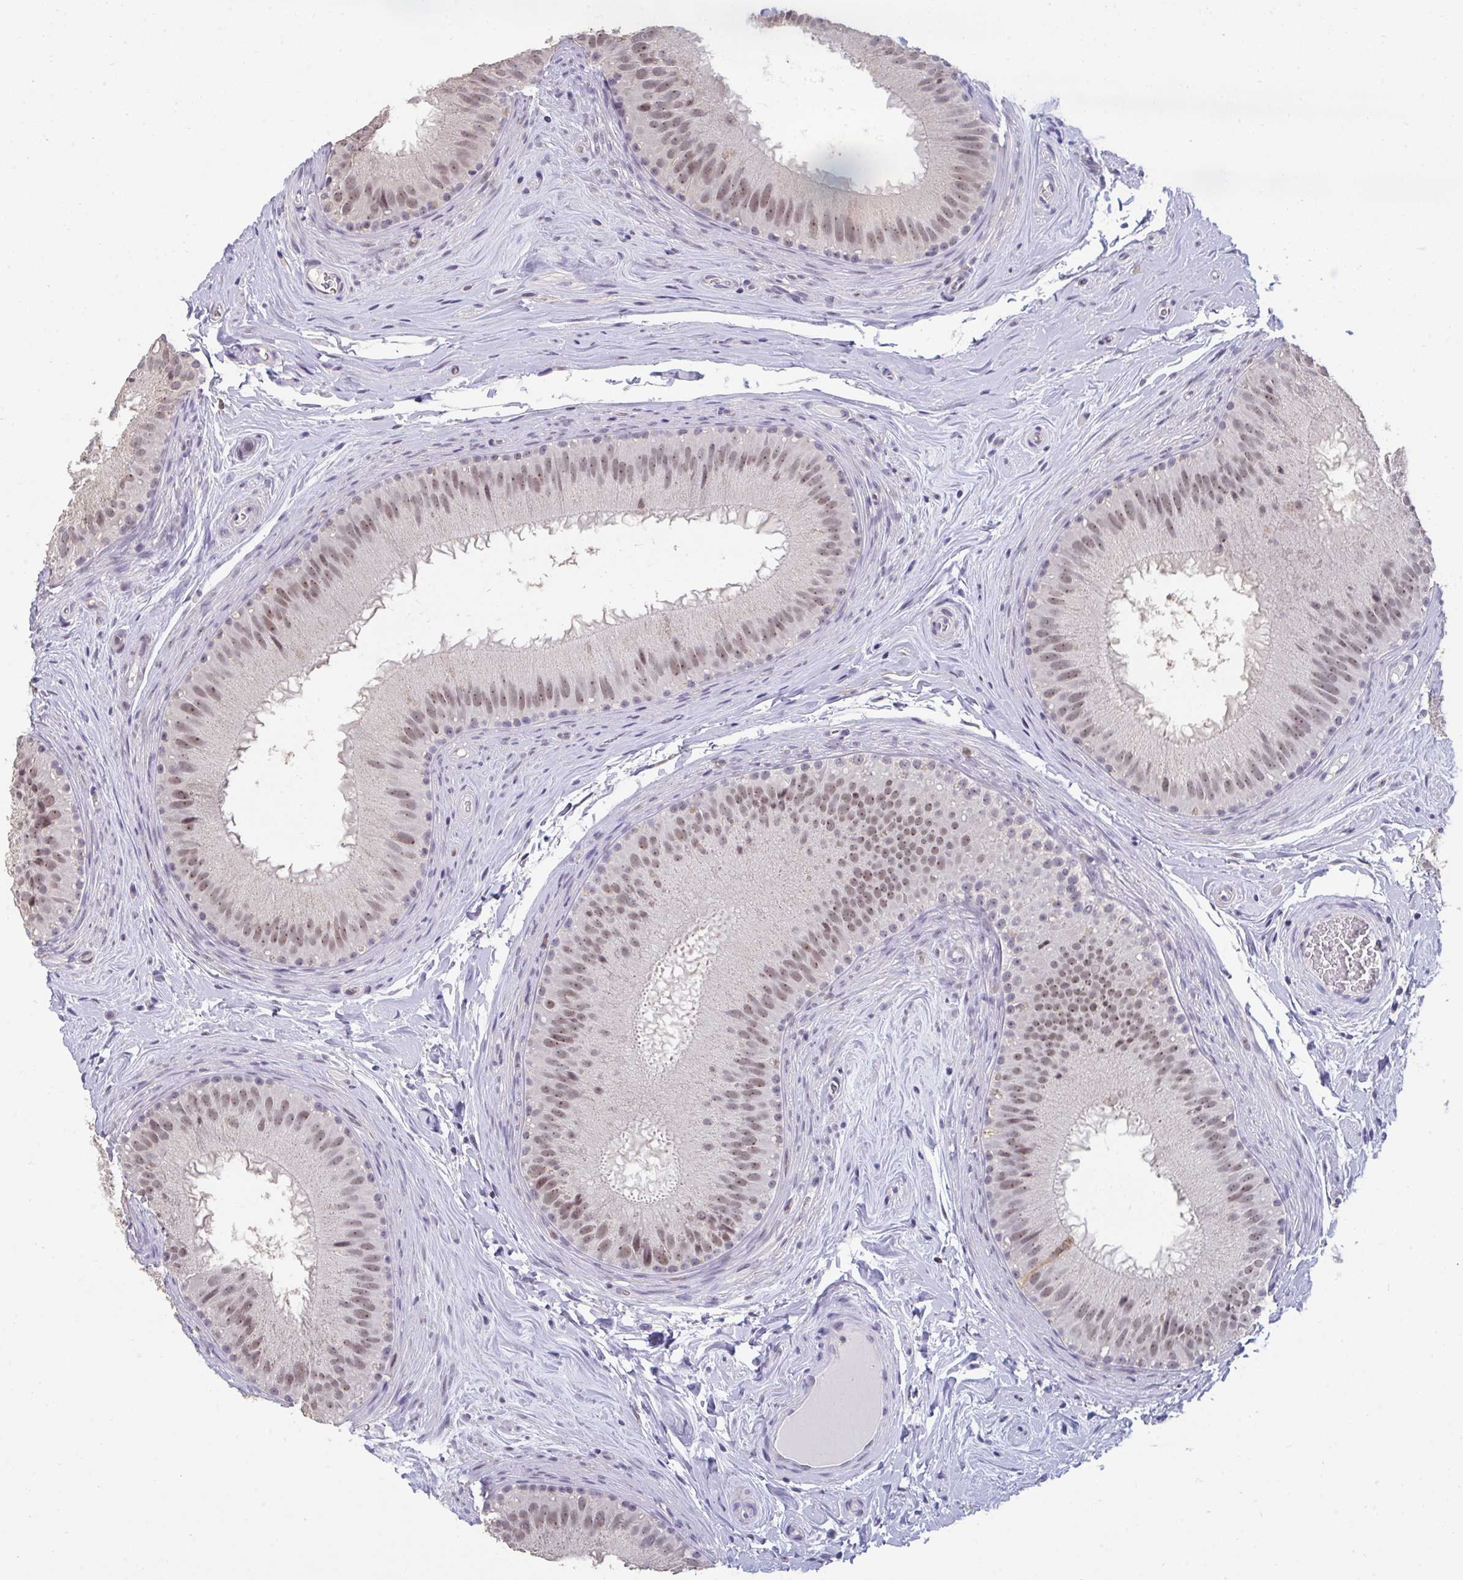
{"staining": {"intensity": "weak", "quantity": ">75%", "location": "nuclear"}, "tissue": "epididymis", "cell_type": "Glandular cells", "image_type": "normal", "snomed": [{"axis": "morphology", "description": "Normal tissue, NOS"}, {"axis": "topography", "description": "Epididymis"}], "caption": "The photomicrograph demonstrates immunohistochemical staining of unremarkable epididymis. There is weak nuclear staining is identified in approximately >75% of glandular cells.", "gene": "SENP3", "patient": {"sex": "male", "age": 44}}